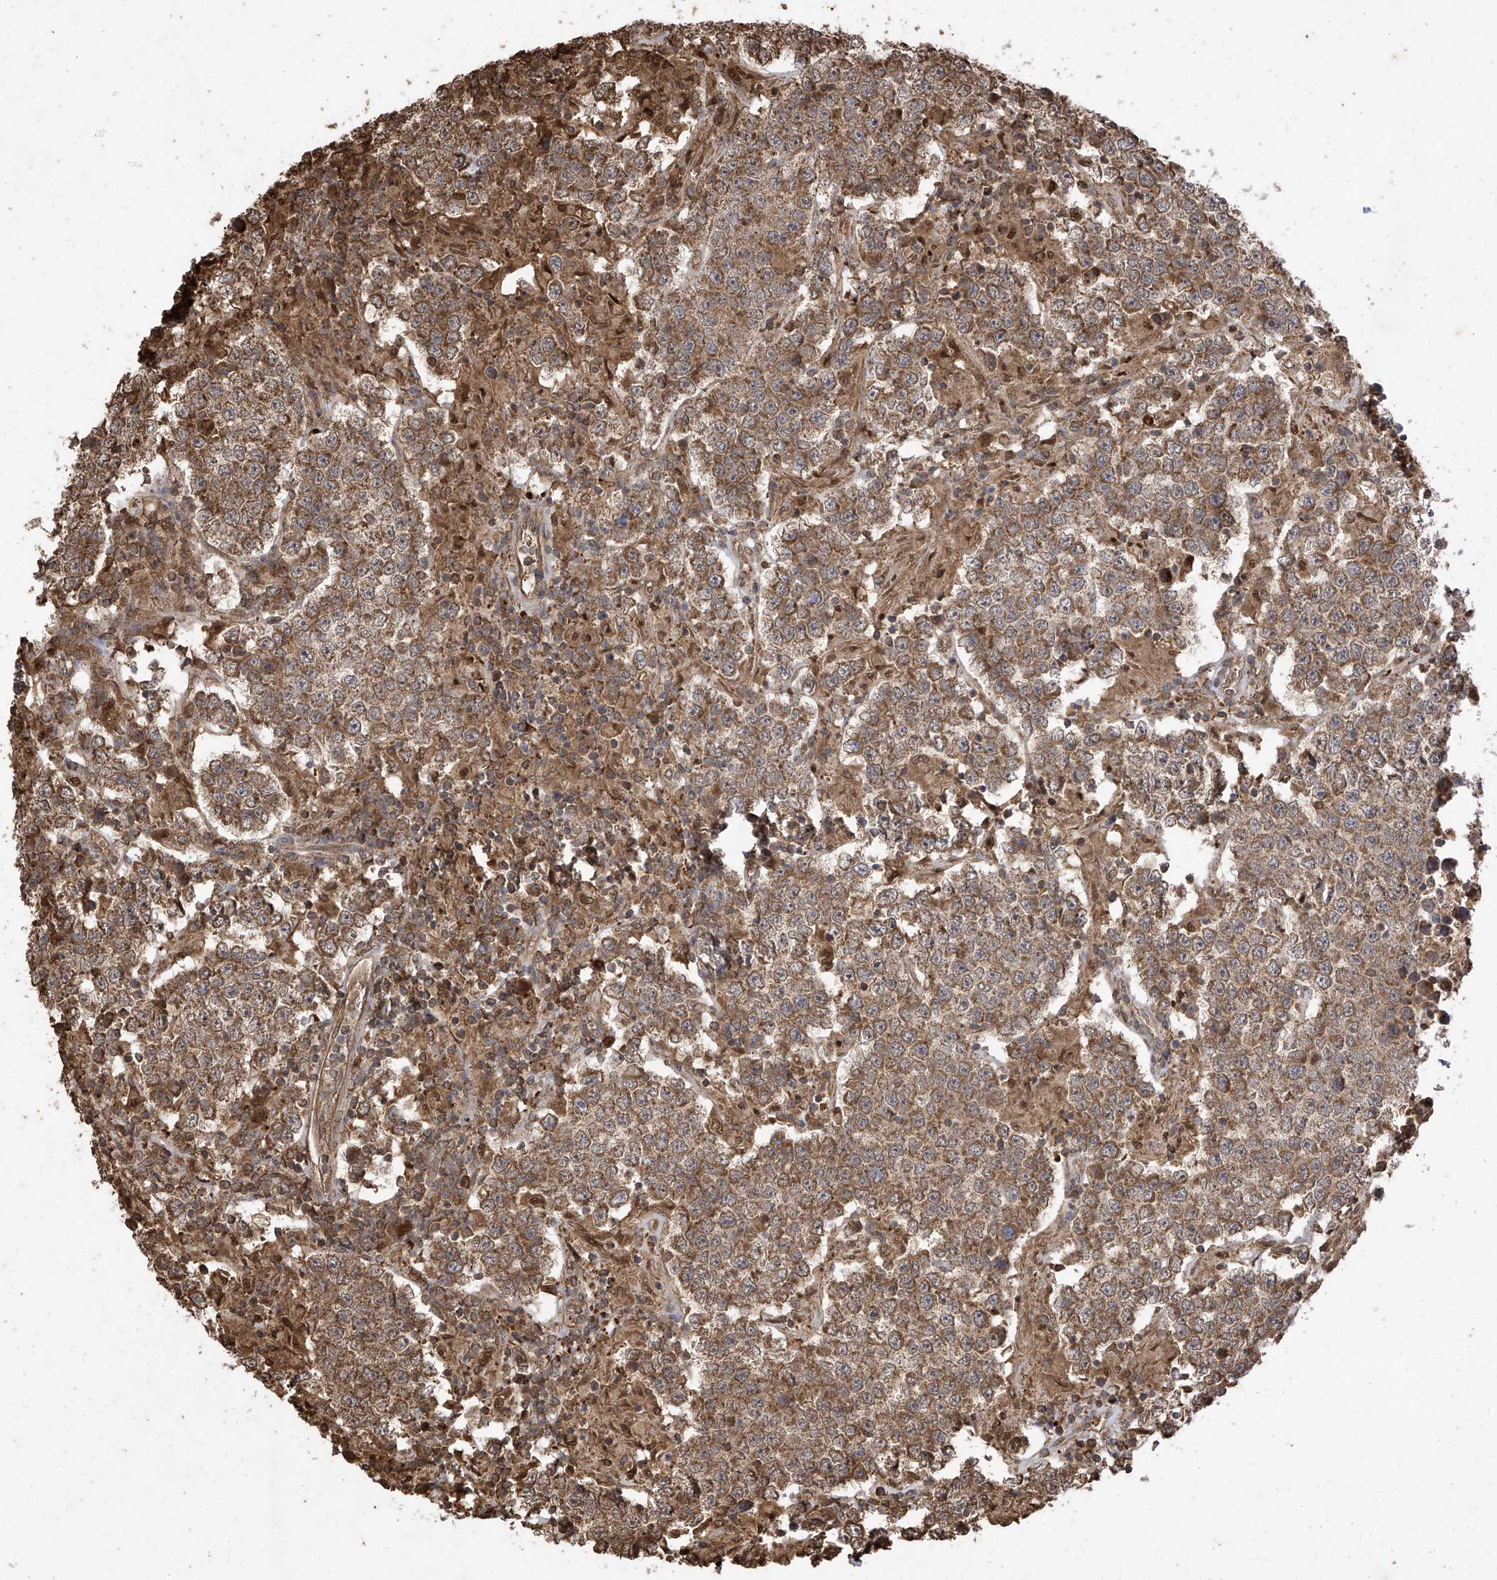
{"staining": {"intensity": "moderate", "quantity": ">75%", "location": "cytoplasmic/membranous"}, "tissue": "testis cancer", "cell_type": "Tumor cells", "image_type": "cancer", "snomed": [{"axis": "morphology", "description": "Normal tissue, NOS"}, {"axis": "morphology", "description": "Urothelial carcinoma, High grade"}, {"axis": "morphology", "description": "Seminoma, NOS"}, {"axis": "morphology", "description": "Carcinoma, Embryonal, NOS"}, {"axis": "topography", "description": "Urinary bladder"}, {"axis": "topography", "description": "Testis"}], "caption": "Testis embryonal carcinoma stained for a protein displays moderate cytoplasmic/membranous positivity in tumor cells. Nuclei are stained in blue.", "gene": "PNPT1", "patient": {"sex": "male", "age": 41}}